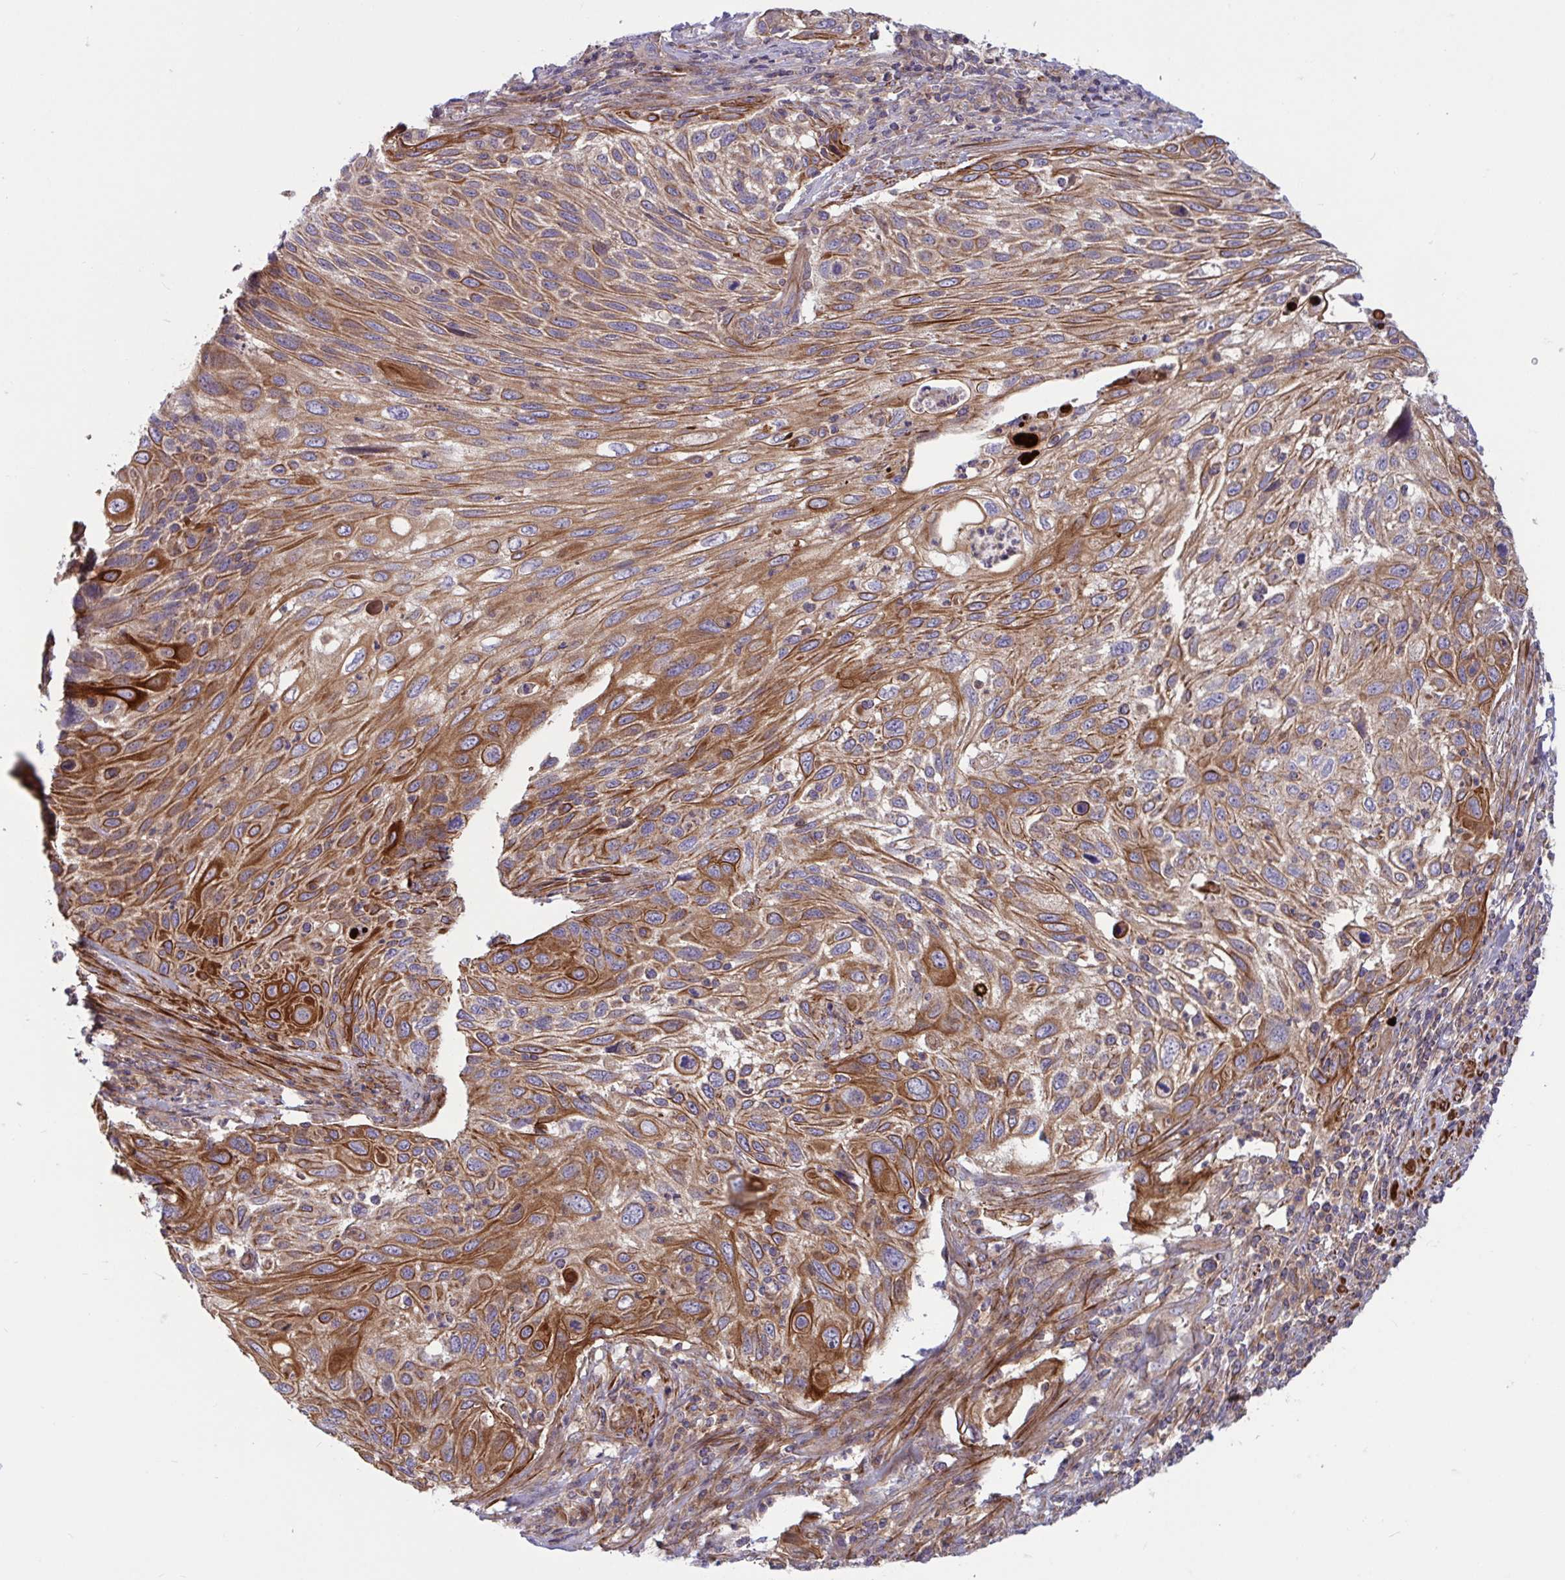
{"staining": {"intensity": "moderate", "quantity": ">75%", "location": "cytoplasmic/membranous"}, "tissue": "cervical cancer", "cell_type": "Tumor cells", "image_type": "cancer", "snomed": [{"axis": "morphology", "description": "Squamous cell carcinoma, NOS"}, {"axis": "topography", "description": "Cervix"}], "caption": "An IHC image of neoplastic tissue is shown. Protein staining in brown highlights moderate cytoplasmic/membranous positivity in cervical squamous cell carcinoma within tumor cells.", "gene": "TANK", "patient": {"sex": "female", "age": 70}}